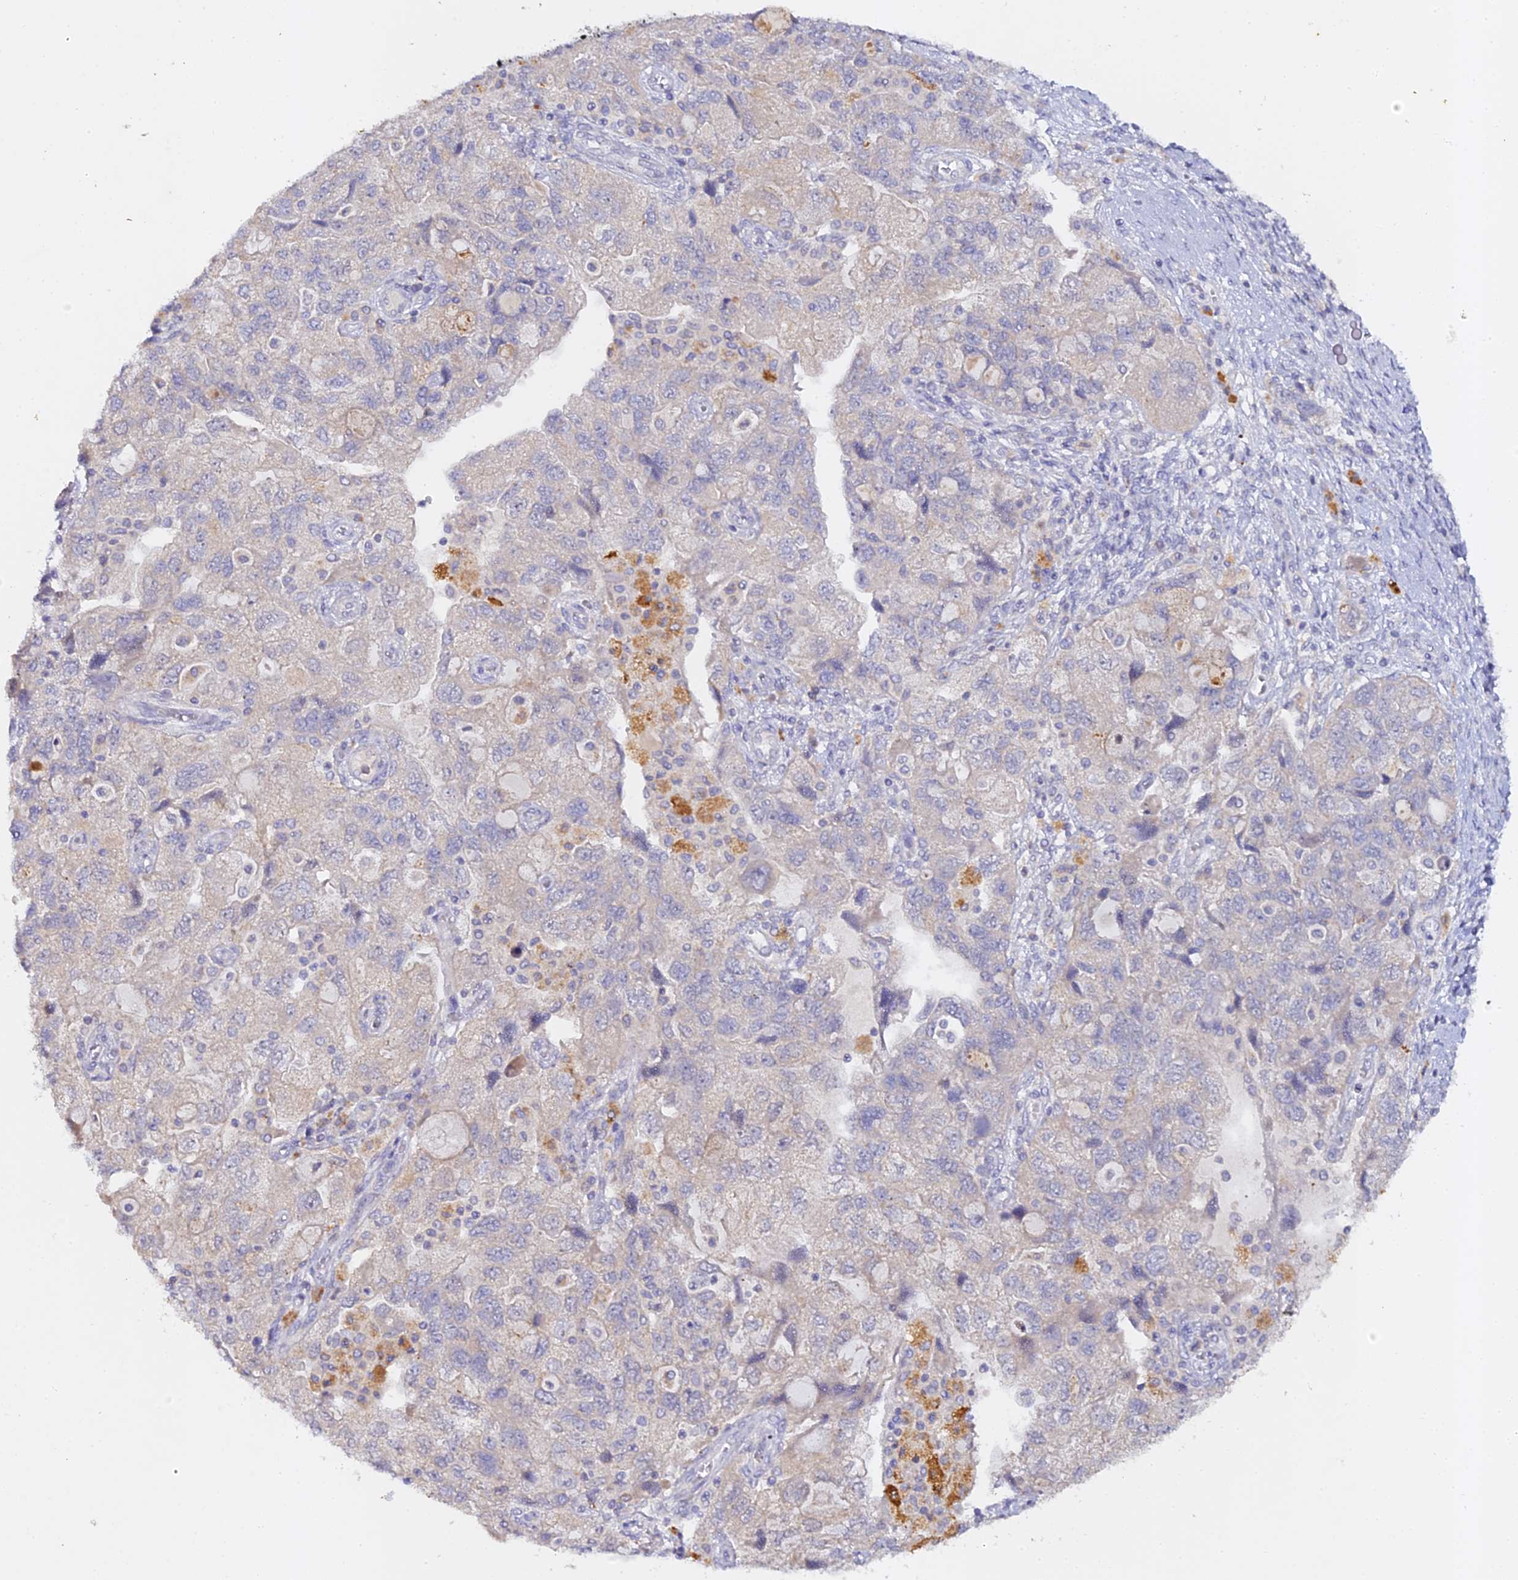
{"staining": {"intensity": "negative", "quantity": "none", "location": "none"}, "tissue": "ovarian cancer", "cell_type": "Tumor cells", "image_type": "cancer", "snomed": [{"axis": "morphology", "description": "Carcinoma, NOS"}, {"axis": "morphology", "description": "Cystadenocarcinoma, serous, NOS"}, {"axis": "topography", "description": "Ovary"}], "caption": "Ovarian serous cystadenocarcinoma was stained to show a protein in brown. There is no significant expression in tumor cells. The staining was performed using DAB to visualize the protein expression in brown, while the nuclei were stained in blue with hematoxylin (Magnification: 20x).", "gene": "DONSON", "patient": {"sex": "female", "age": 69}}